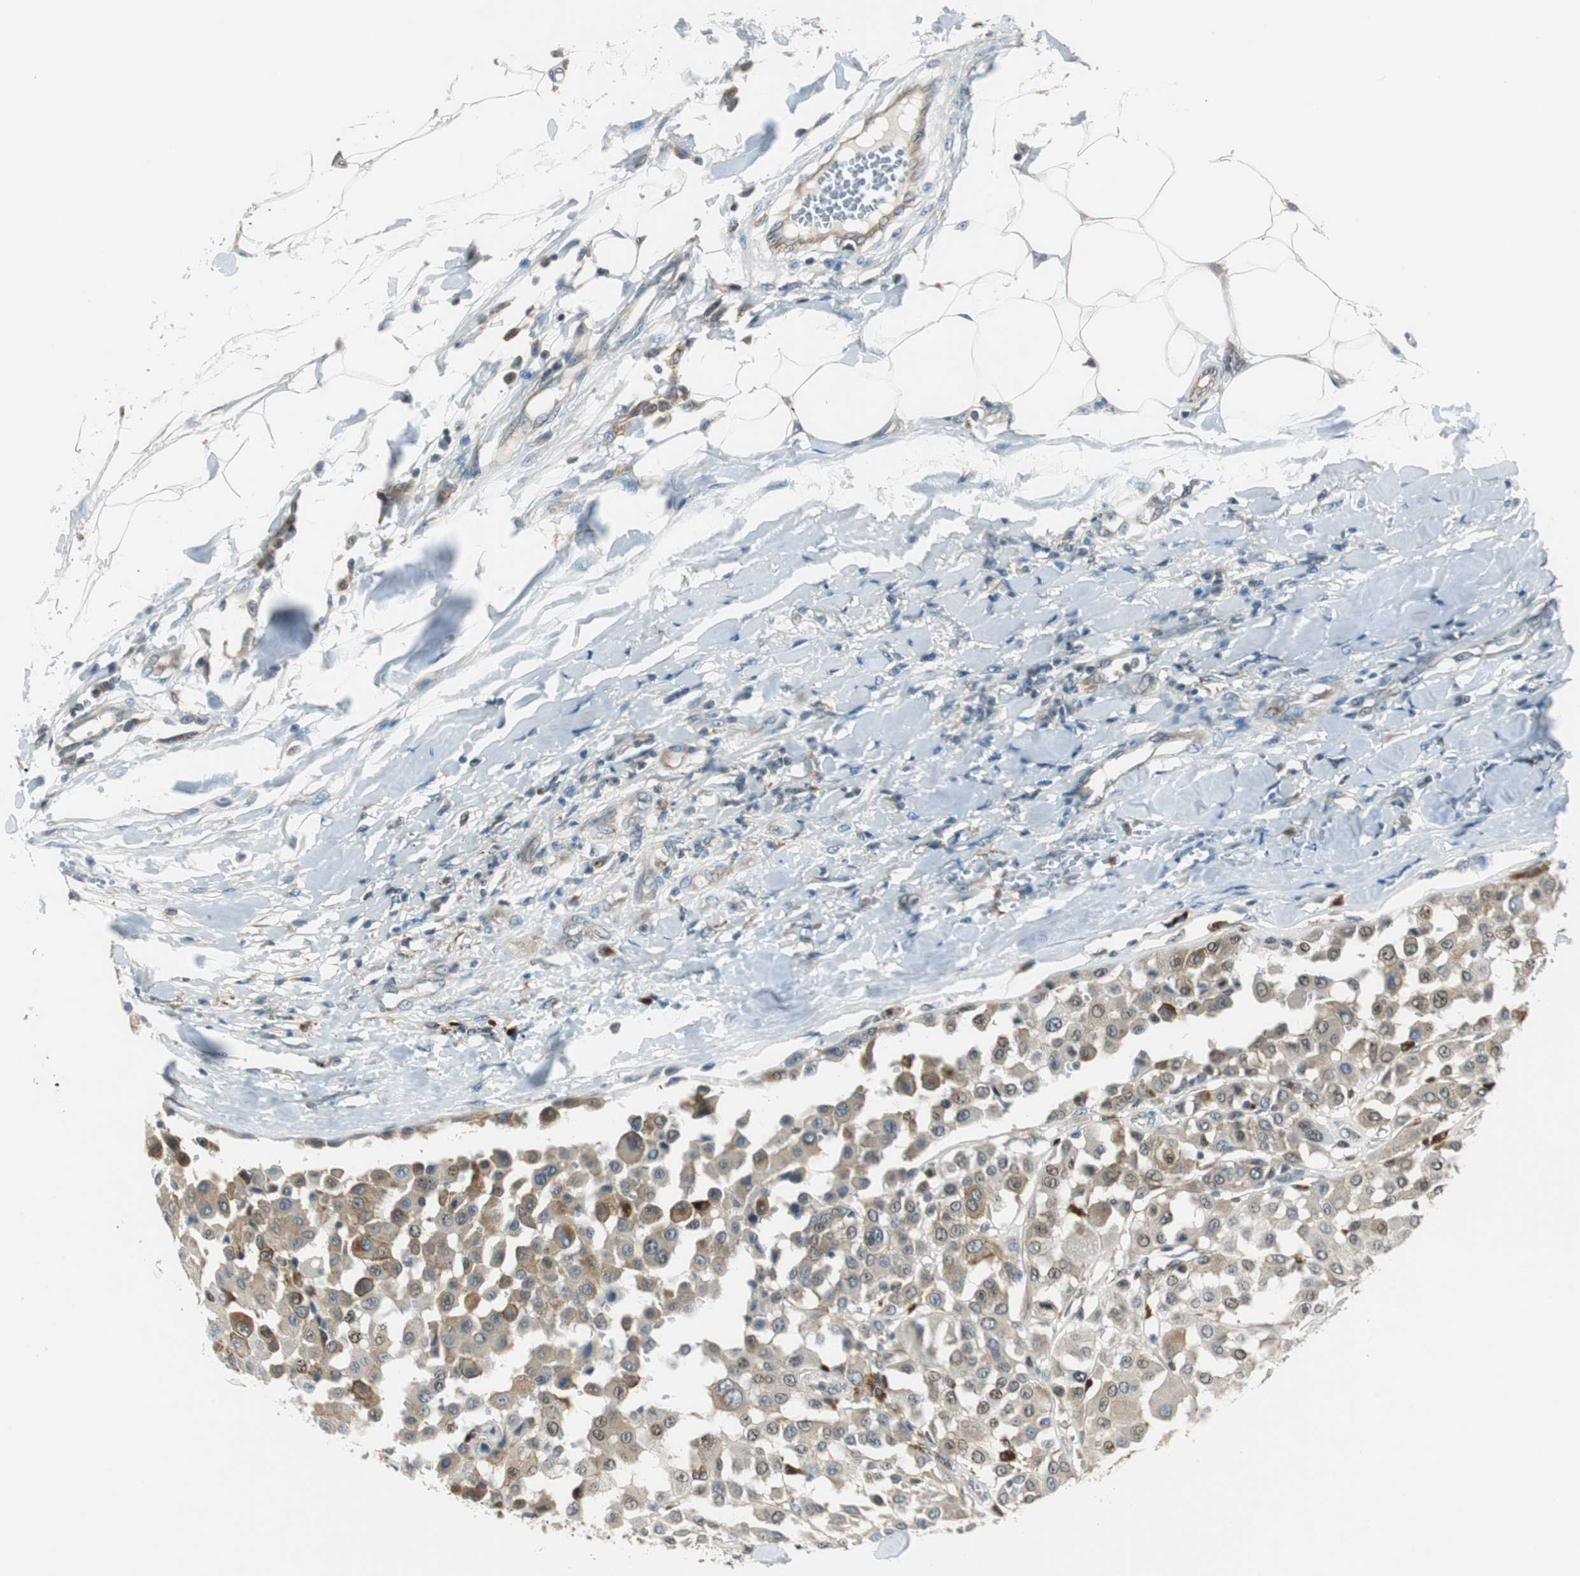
{"staining": {"intensity": "weak", "quantity": "<25%", "location": "cytoplasmic/membranous"}, "tissue": "melanoma", "cell_type": "Tumor cells", "image_type": "cancer", "snomed": [{"axis": "morphology", "description": "Malignant melanoma, Metastatic site"}, {"axis": "topography", "description": "Soft tissue"}], "caption": "This is a image of IHC staining of malignant melanoma (metastatic site), which shows no positivity in tumor cells.", "gene": "NCK1", "patient": {"sex": "male", "age": 41}}